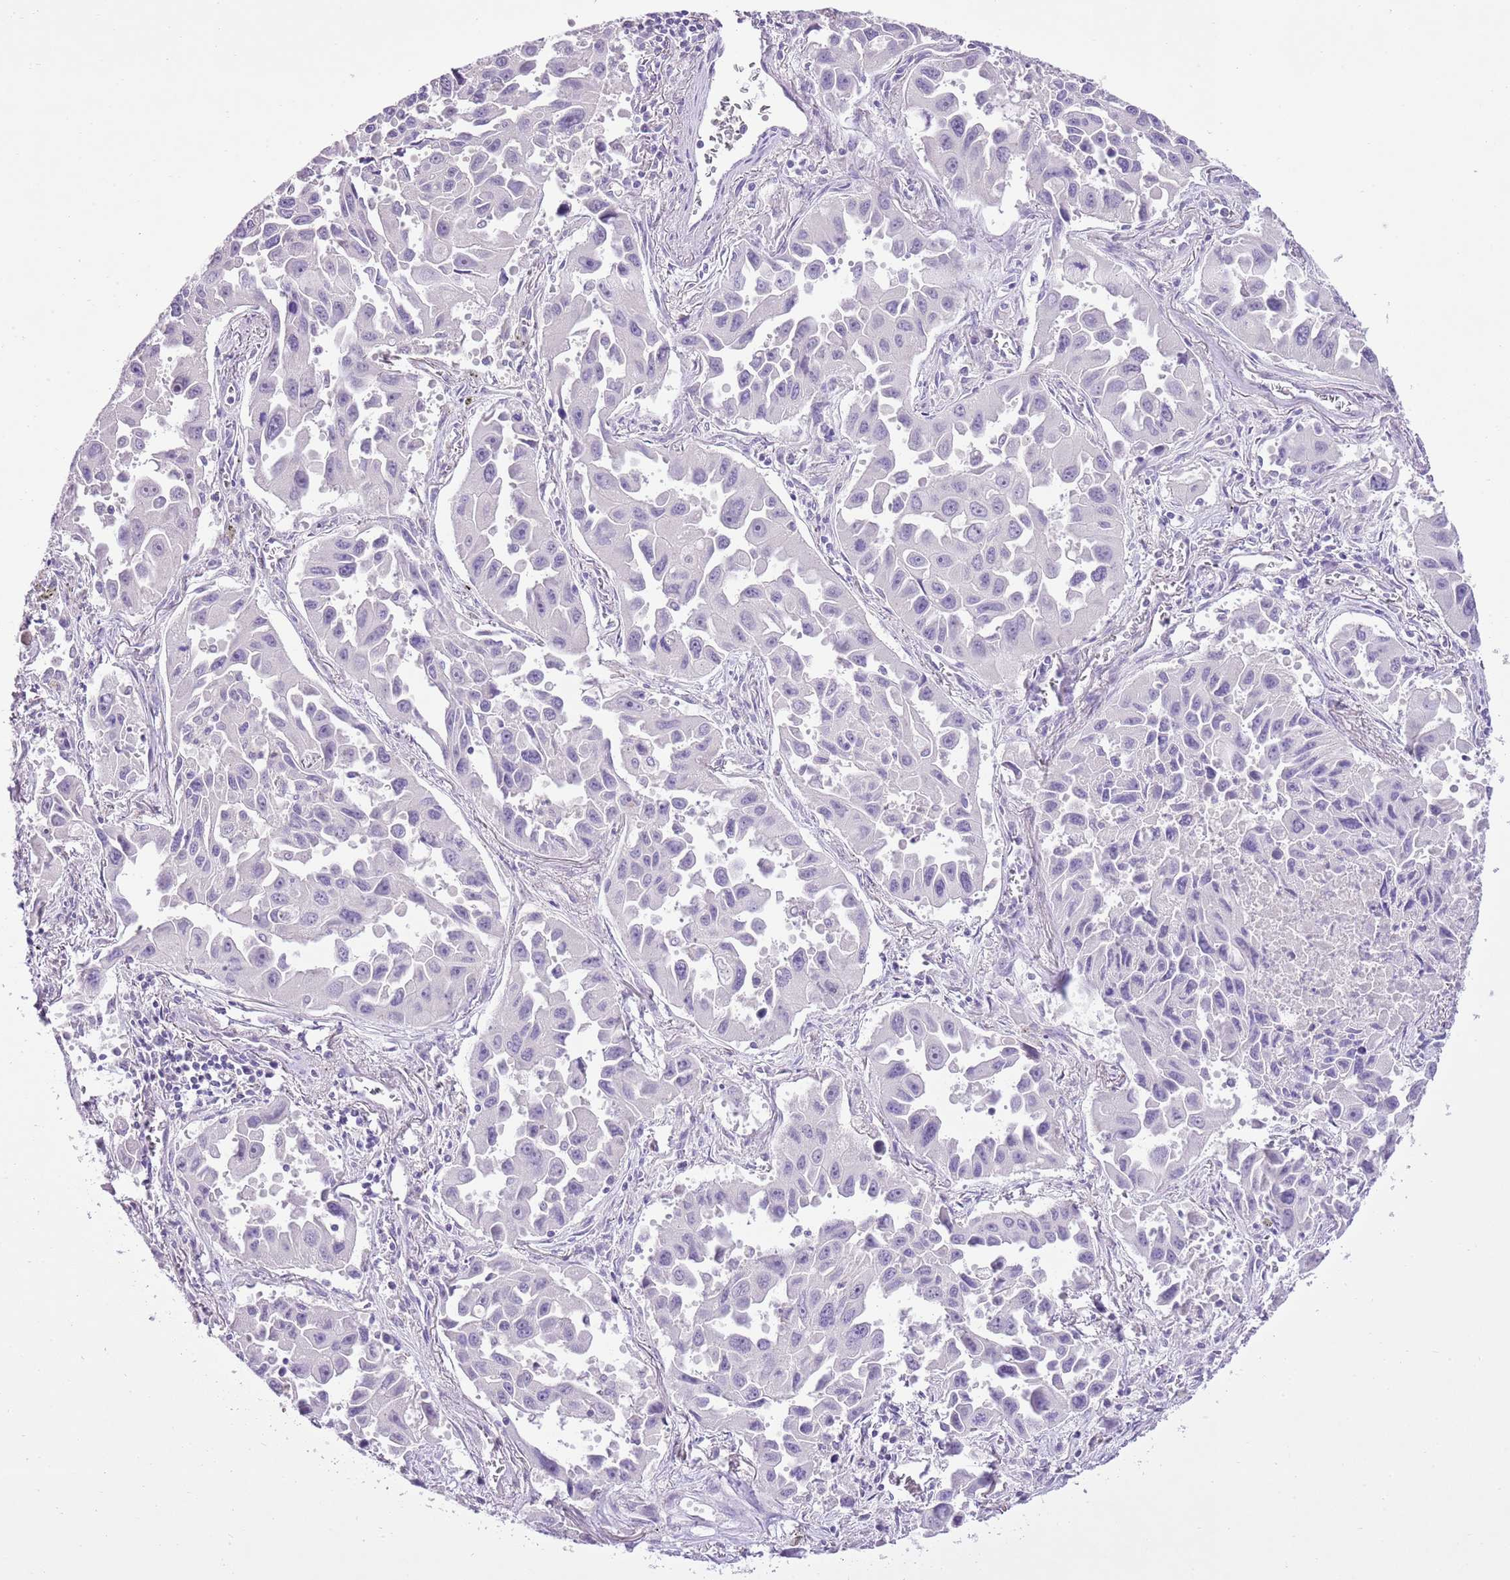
{"staining": {"intensity": "negative", "quantity": "none", "location": "none"}, "tissue": "lung cancer", "cell_type": "Tumor cells", "image_type": "cancer", "snomed": [{"axis": "morphology", "description": "Adenocarcinoma, NOS"}, {"axis": "topography", "description": "Lung"}], "caption": "The histopathology image shows no staining of tumor cells in lung adenocarcinoma.", "gene": "XPO7", "patient": {"sex": "male", "age": 66}}